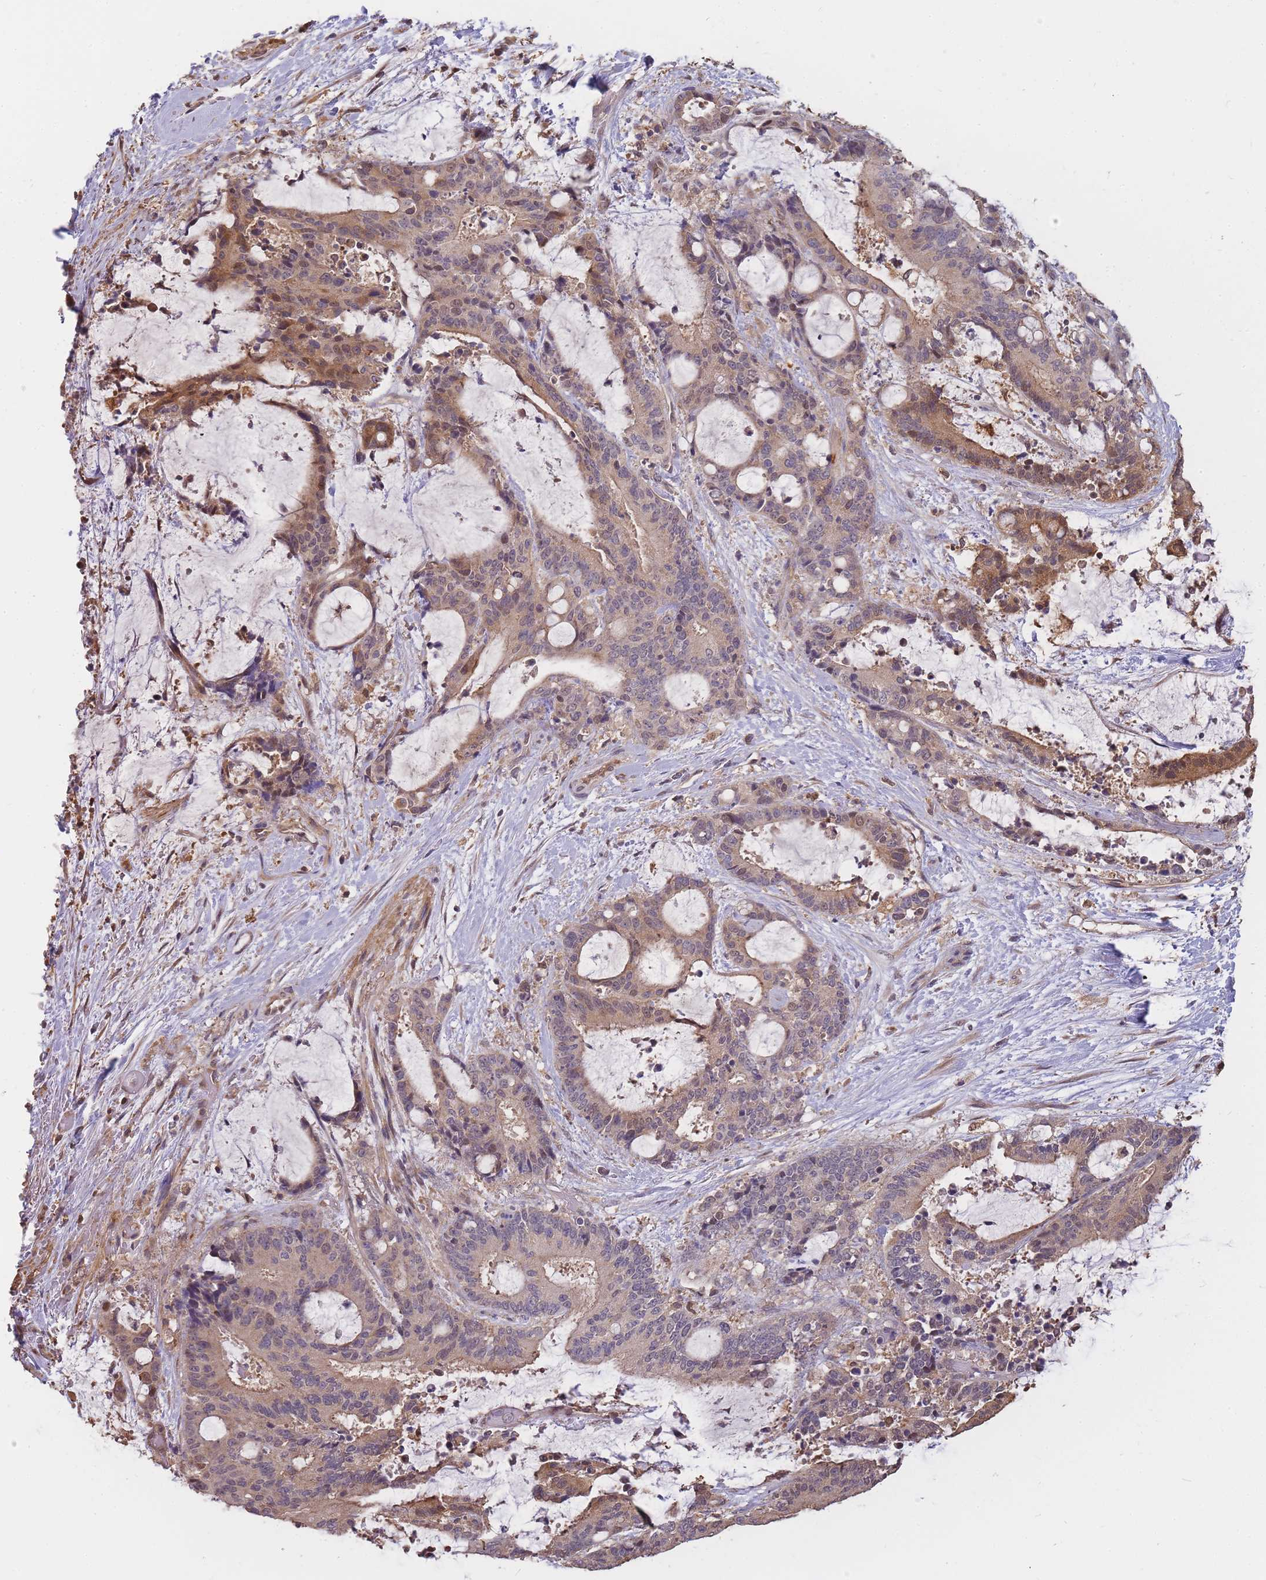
{"staining": {"intensity": "moderate", "quantity": "25%-75%", "location": "cytoplasmic/membranous,nuclear"}, "tissue": "liver cancer", "cell_type": "Tumor cells", "image_type": "cancer", "snomed": [{"axis": "morphology", "description": "Normal tissue, NOS"}, {"axis": "morphology", "description": "Cholangiocarcinoma"}, {"axis": "topography", "description": "Liver"}, {"axis": "topography", "description": "Peripheral nerve tissue"}], "caption": "Protein analysis of cholangiocarcinoma (liver) tissue shows moderate cytoplasmic/membranous and nuclear expression in about 25%-75% of tumor cells. The staining was performed using DAB, with brown indicating positive protein expression. Nuclei are stained blue with hematoxylin.", "gene": "CDKN2AIPNL", "patient": {"sex": "female", "age": 73}}